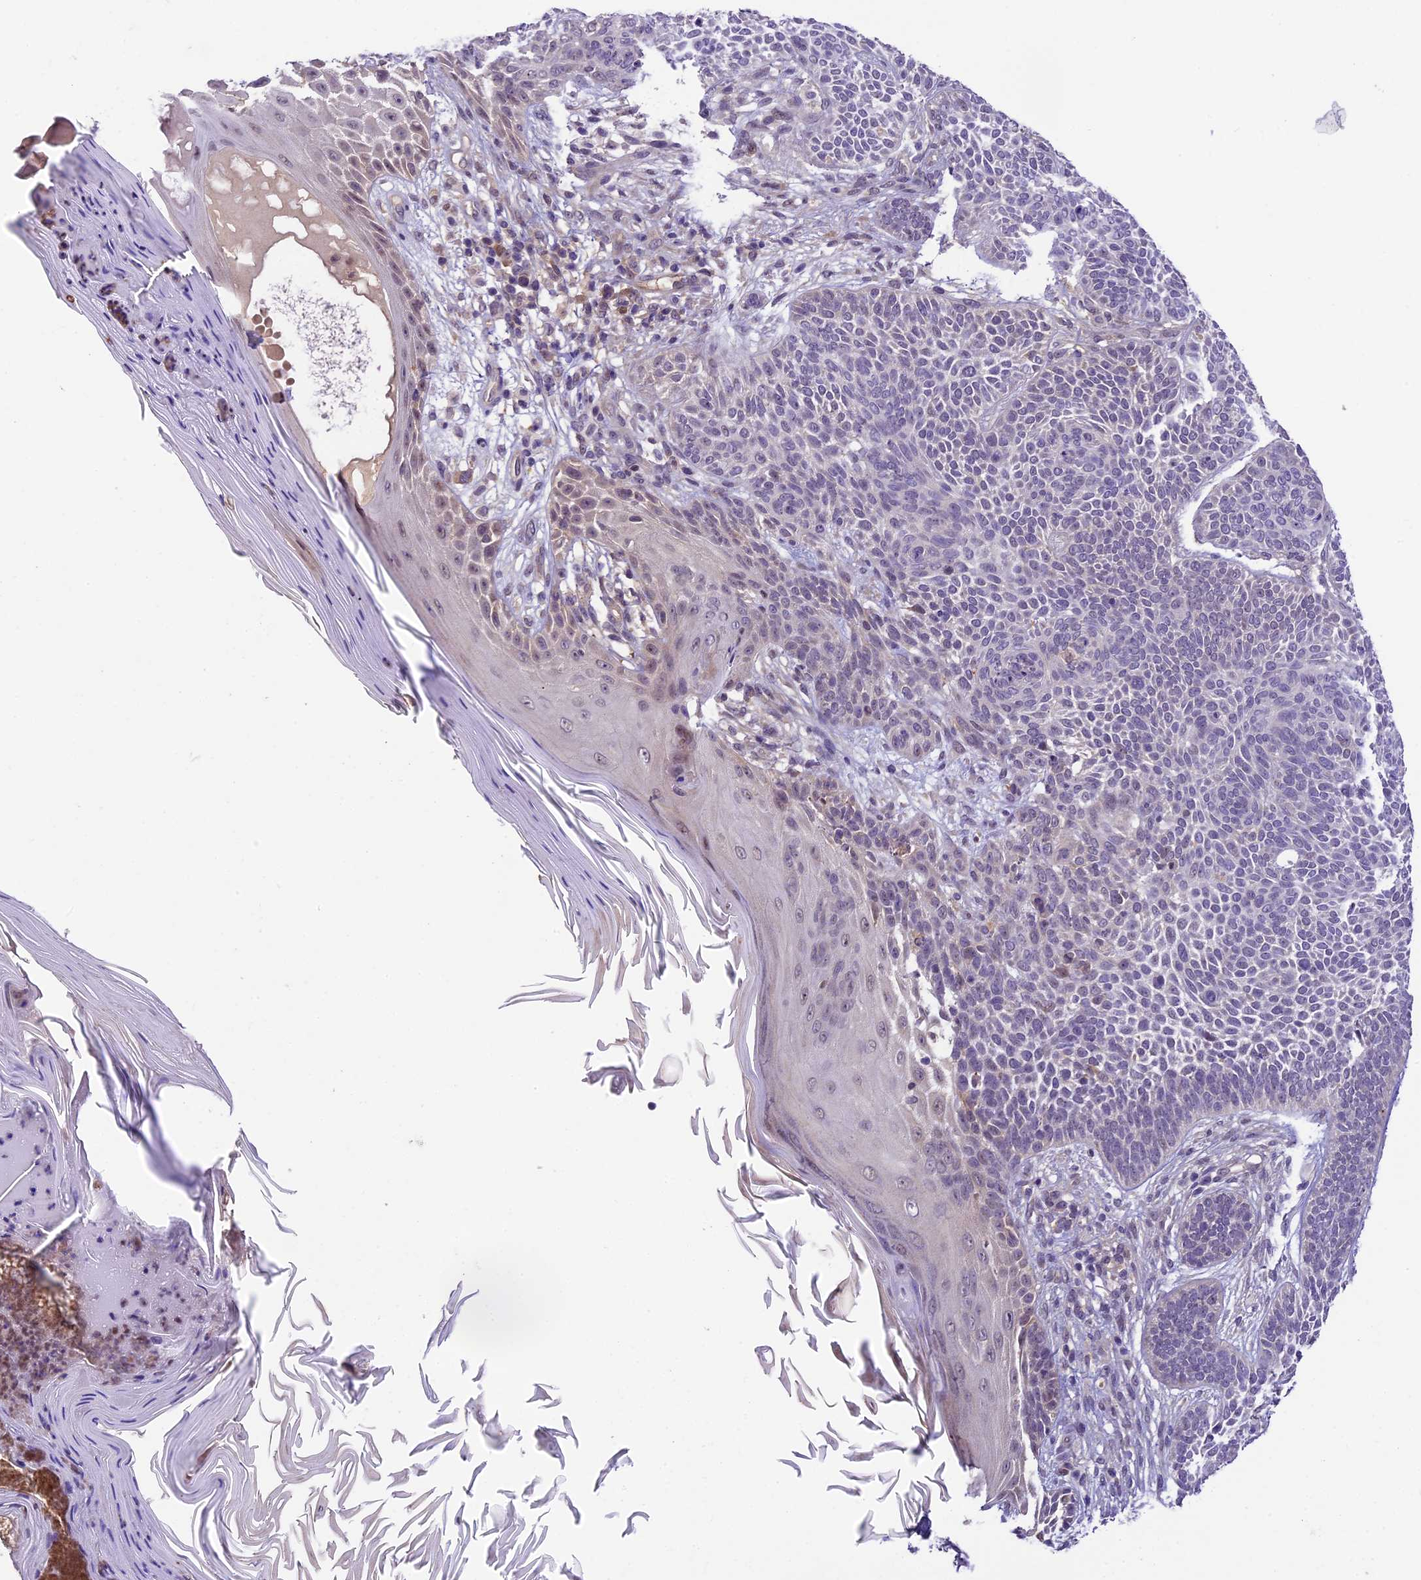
{"staining": {"intensity": "negative", "quantity": "none", "location": "none"}, "tissue": "skin cancer", "cell_type": "Tumor cells", "image_type": "cancer", "snomed": [{"axis": "morphology", "description": "Basal cell carcinoma"}, {"axis": "topography", "description": "Skin"}], "caption": "Immunohistochemistry histopathology image of skin cancer stained for a protein (brown), which reveals no positivity in tumor cells.", "gene": "NEK8", "patient": {"sex": "male", "age": 85}}